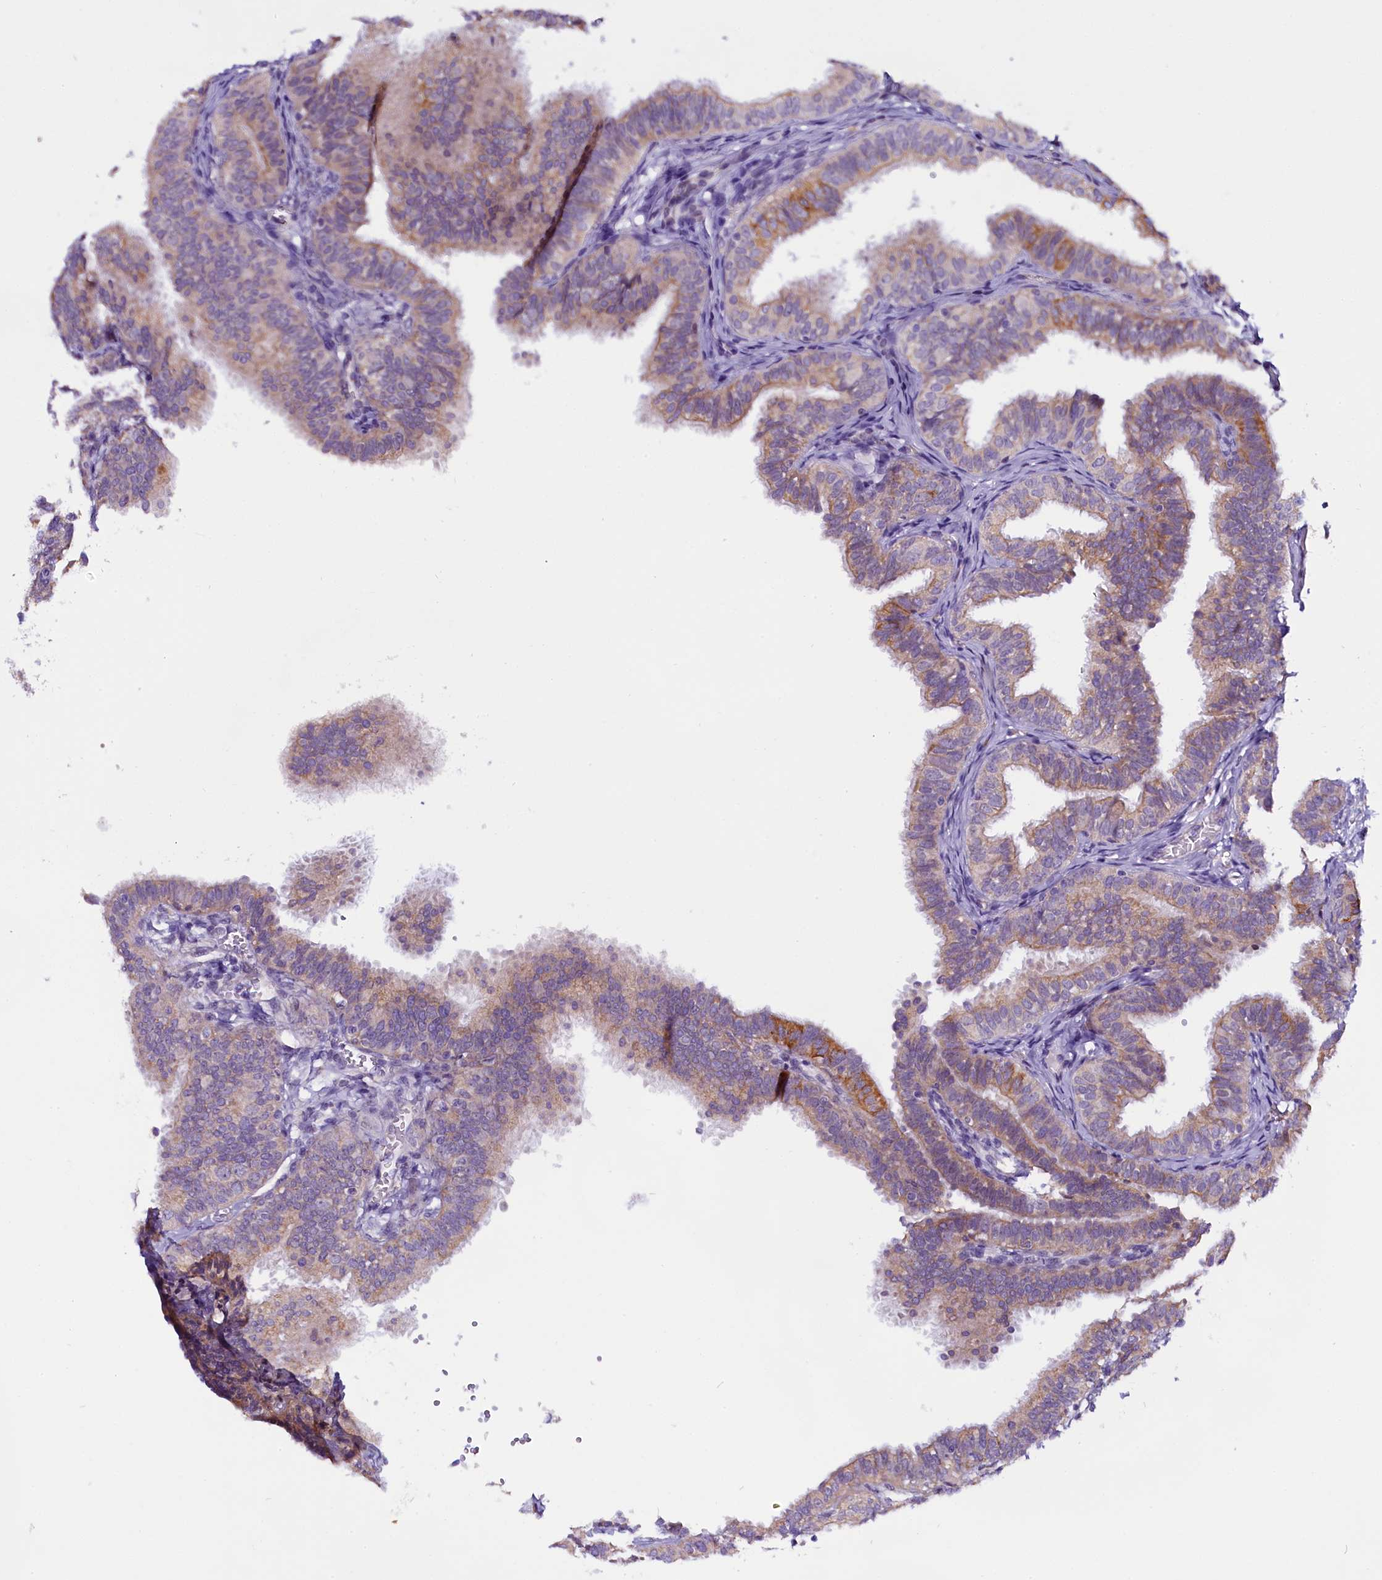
{"staining": {"intensity": "moderate", "quantity": "25%-75%", "location": "cytoplasmic/membranous"}, "tissue": "fallopian tube", "cell_type": "Glandular cells", "image_type": "normal", "snomed": [{"axis": "morphology", "description": "Normal tissue, NOS"}, {"axis": "topography", "description": "Fallopian tube"}], "caption": "Moderate cytoplasmic/membranous protein staining is identified in approximately 25%-75% of glandular cells in fallopian tube. (DAB (3,3'-diaminobenzidine) IHC, brown staining for protein, blue staining for nuclei).", "gene": "UACA", "patient": {"sex": "female", "age": 35}}